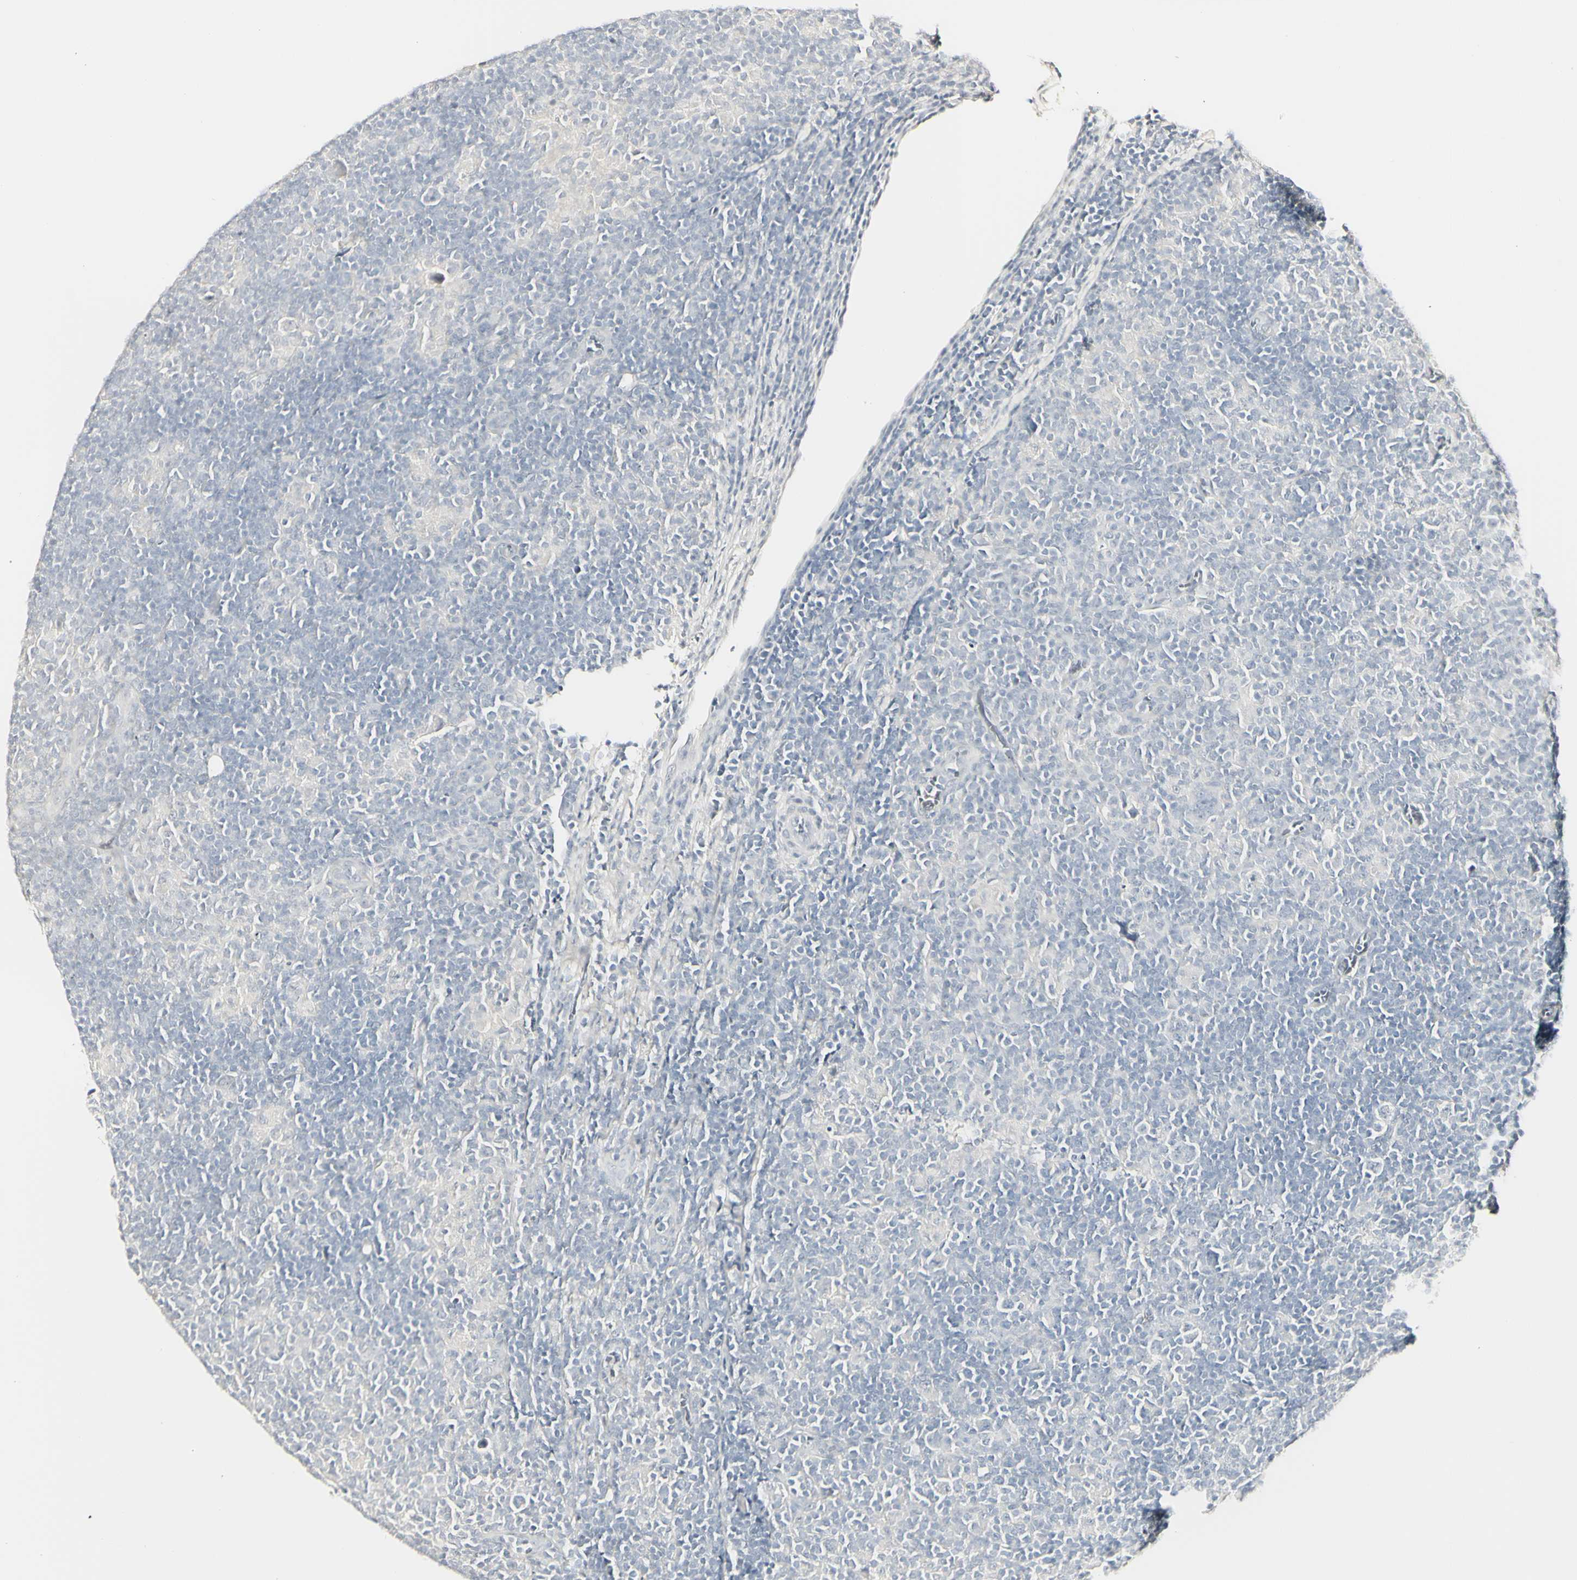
{"staining": {"intensity": "negative", "quantity": "none", "location": "none"}, "tissue": "lymphoma", "cell_type": "Tumor cells", "image_type": "cancer", "snomed": [{"axis": "morphology", "description": "Hodgkin's disease, NOS"}, {"axis": "topography", "description": "Lymph node"}], "caption": "Immunohistochemical staining of lymphoma shows no significant staining in tumor cells. (DAB immunohistochemistry, high magnification).", "gene": "DSC2", "patient": {"sex": "female", "age": 57}}